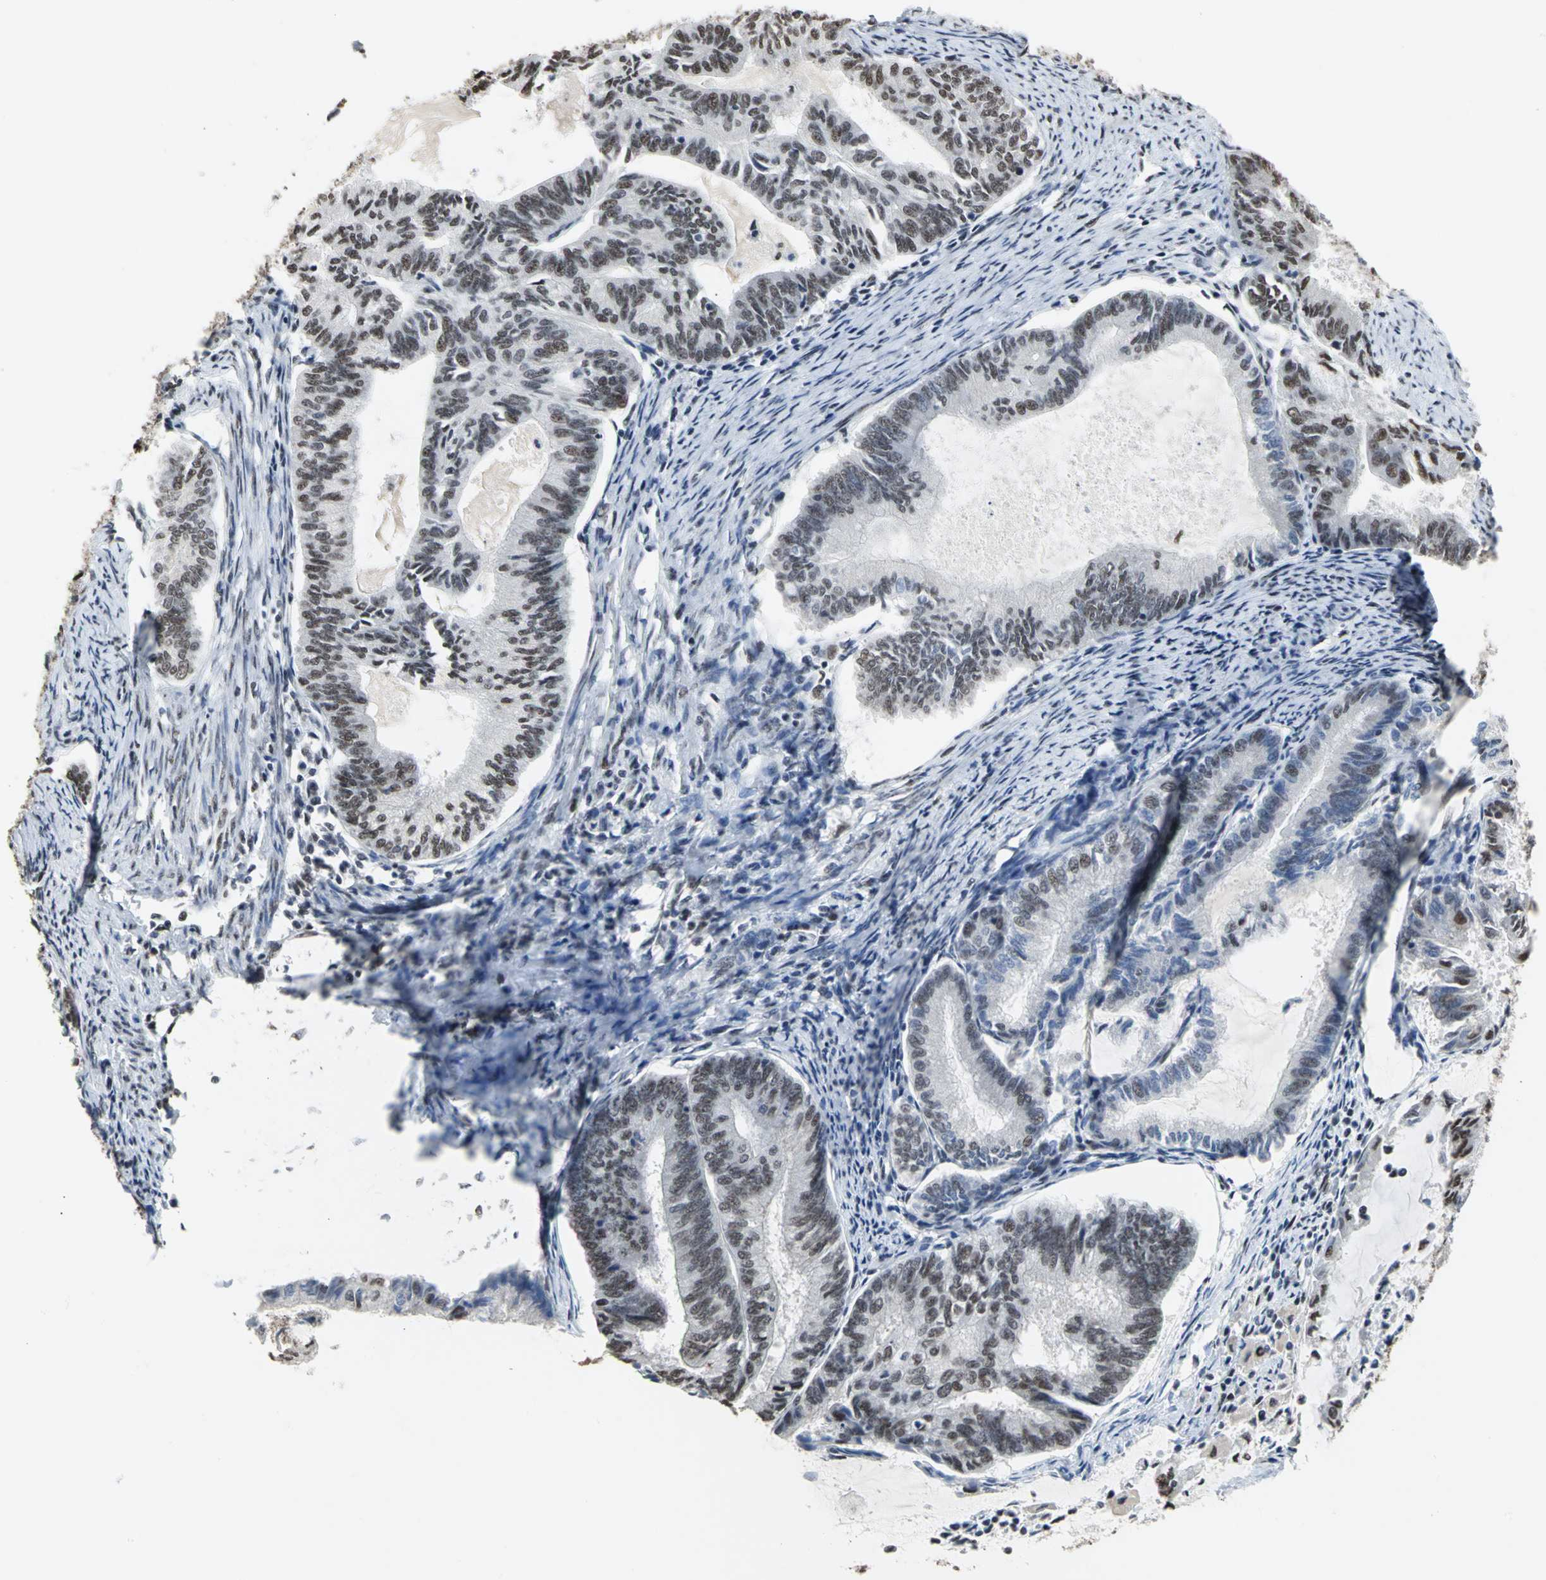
{"staining": {"intensity": "moderate", "quantity": ">75%", "location": "nuclear"}, "tissue": "endometrial cancer", "cell_type": "Tumor cells", "image_type": "cancer", "snomed": [{"axis": "morphology", "description": "Adenocarcinoma, NOS"}, {"axis": "topography", "description": "Endometrium"}], "caption": "This photomicrograph exhibits IHC staining of human endometrial cancer (adenocarcinoma), with medium moderate nuclear staining in approximately >75% of tumor cells.", "gene": "CCDC88C", "patient": {"sex": "female", "age": 86}}